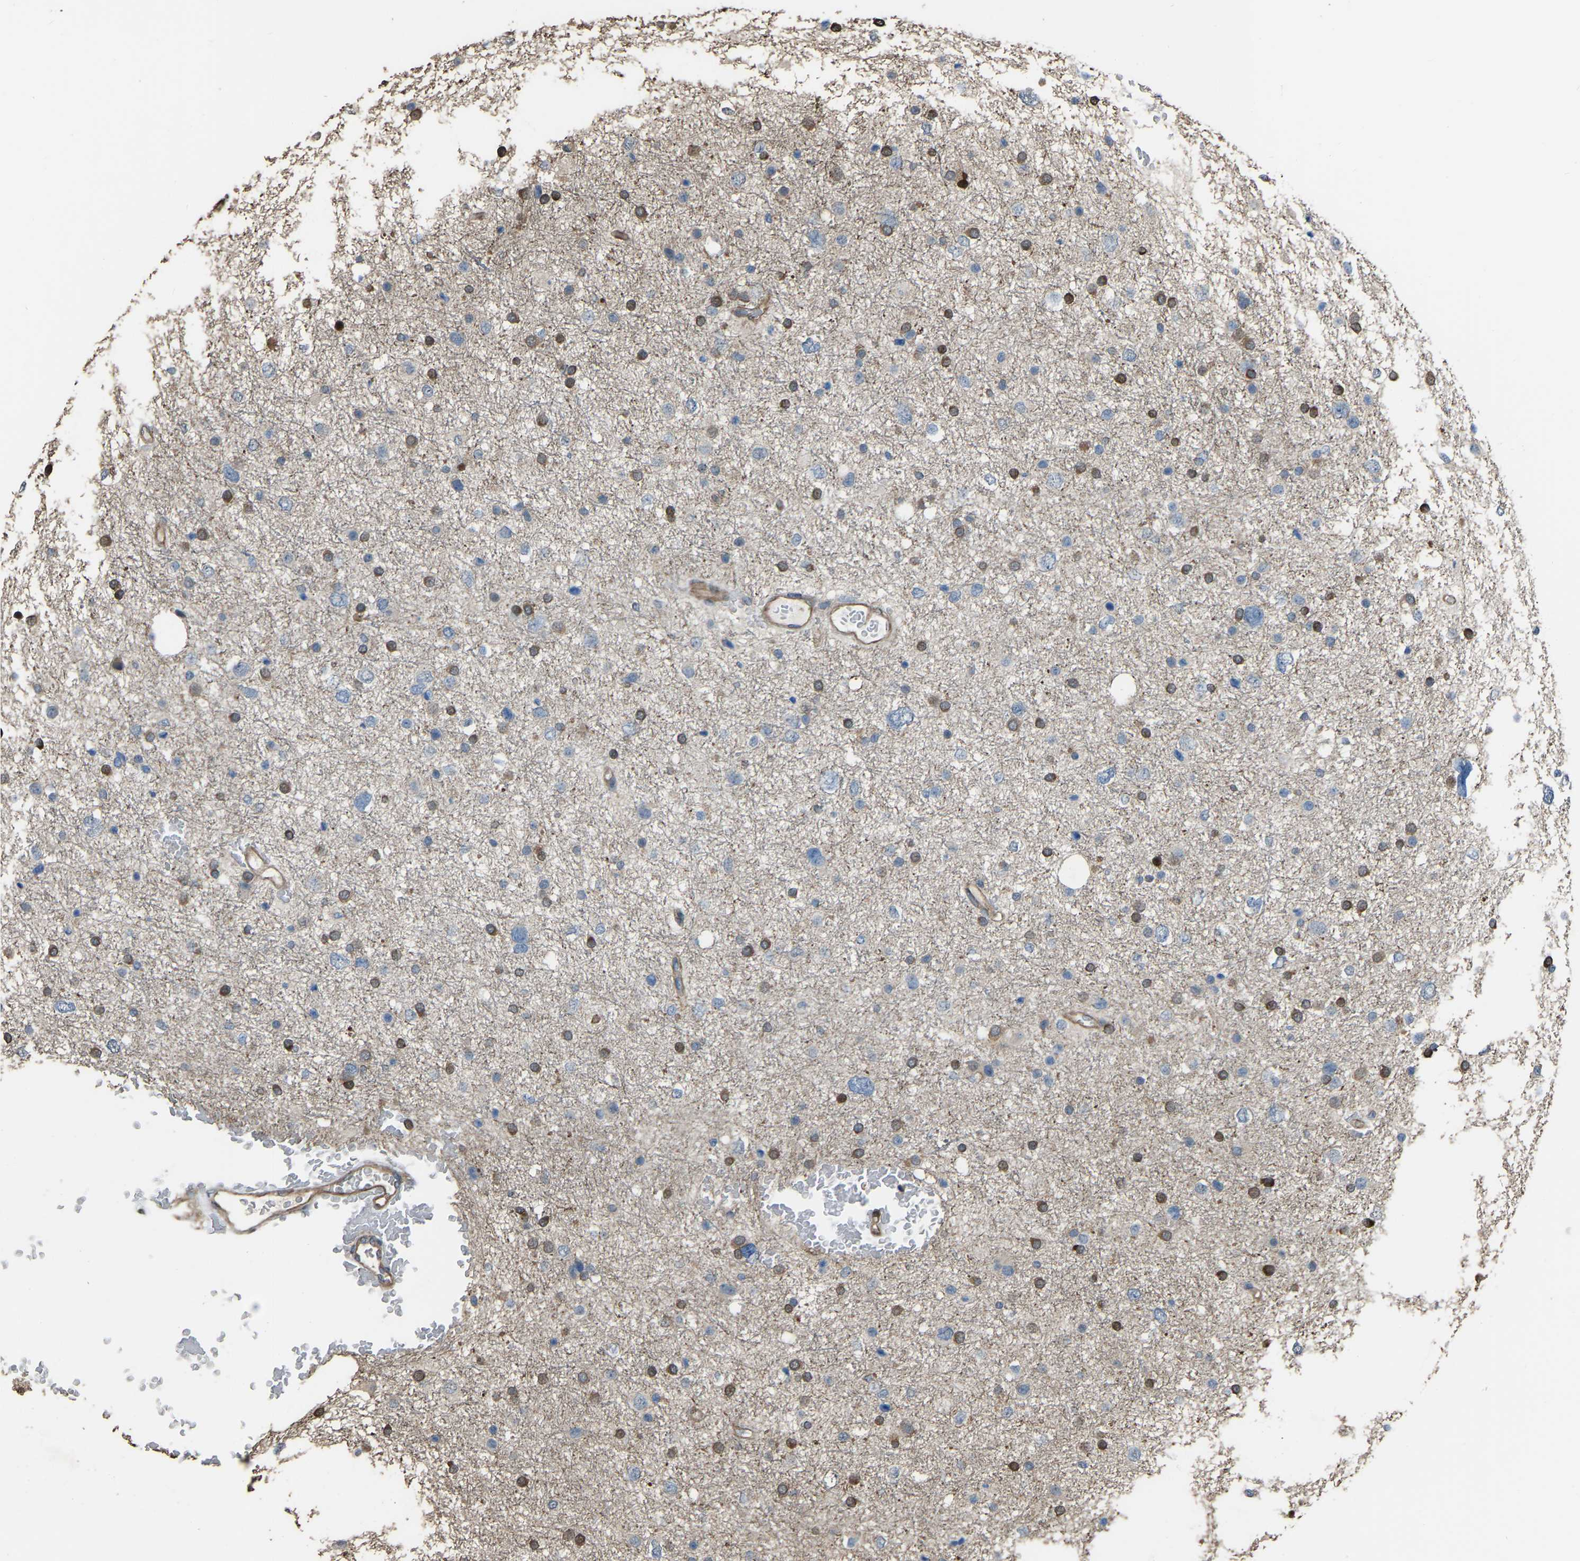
{"staining": {"intensity": "moderate", "quantity": "25%-75%", "location": "cytoplasmic/membranous"}, "tissue": "glioma", "cell_type": "Tumor cells", "image_type": "cancer", "snomed": [{"axis": "morphology", "description": "Glioma, malignant, Low grade"}, {"axis": "topography", "description": "Brain"}], "caption": "Immunohistochemistry of malignant low-grade glioma displays medium levels of moderate cytoplasmic/membranous expression in about 25%-75% of tumor cells.", "gene": "SLC4A2", "patient": {"sex": "female", "age": 37}}